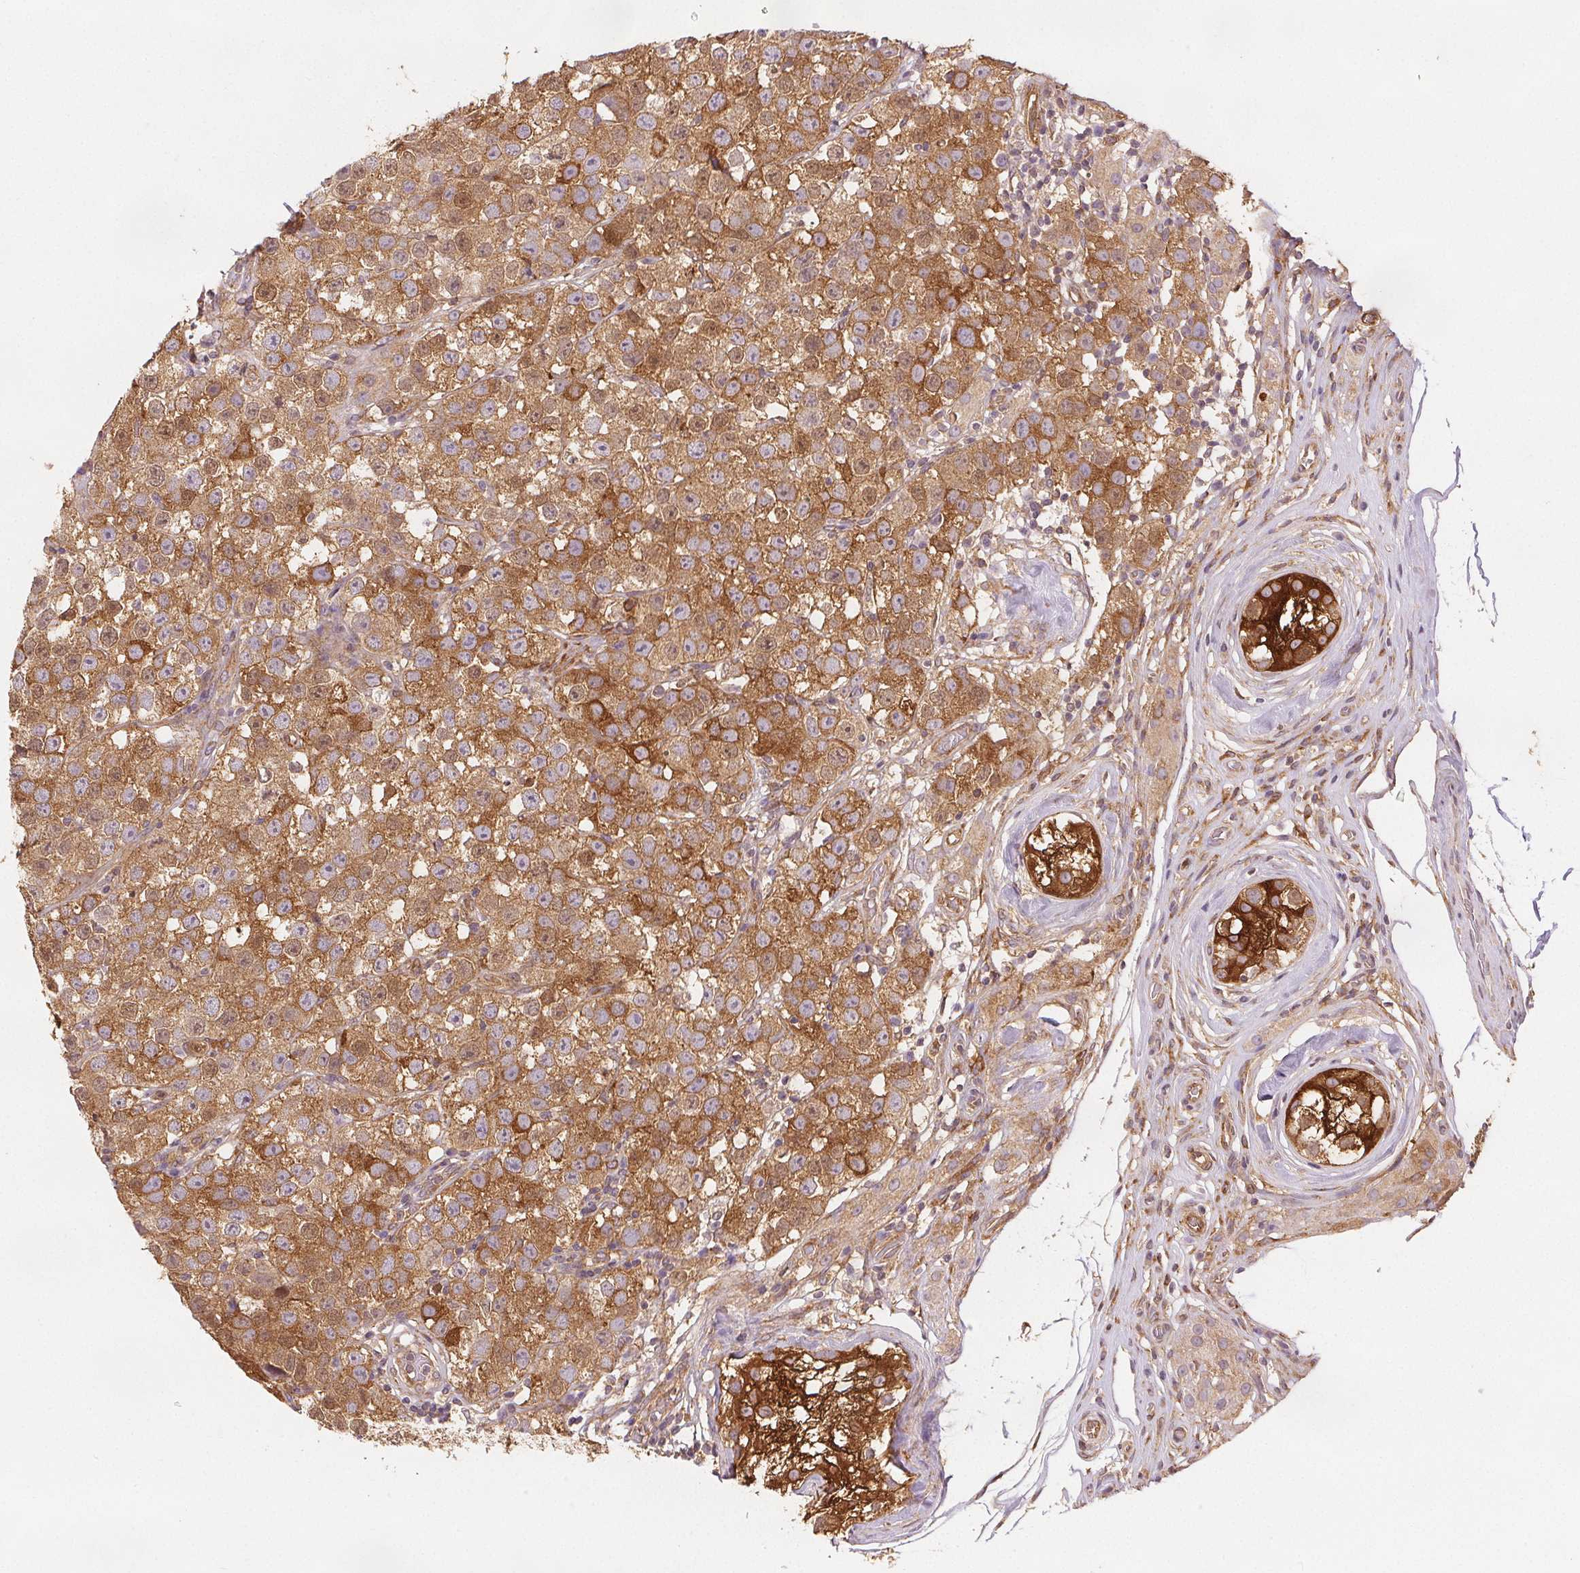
{"staining": {"intensity": "moderate", "quantity": ">75%", "location": "cytoplasmic/membranous"}, "tissue": "testis cancer", "cell_type": "Tumor cells", "image_type": "cancer", "snomed": [{"axis": "morphology", "description": "Seminoma, NOS"}, {"axis": "topography", "description": "Testis"}], "caption": "The micrograph exhibits immunohistochemical staining of testis cancer (seminoma). There is moderate cytoplasmic/membranous staining is appreciated in approximately >75% of tumor cells.", "gene": "DIAPH2", "patient": {"sex": "male", "age": 34}}